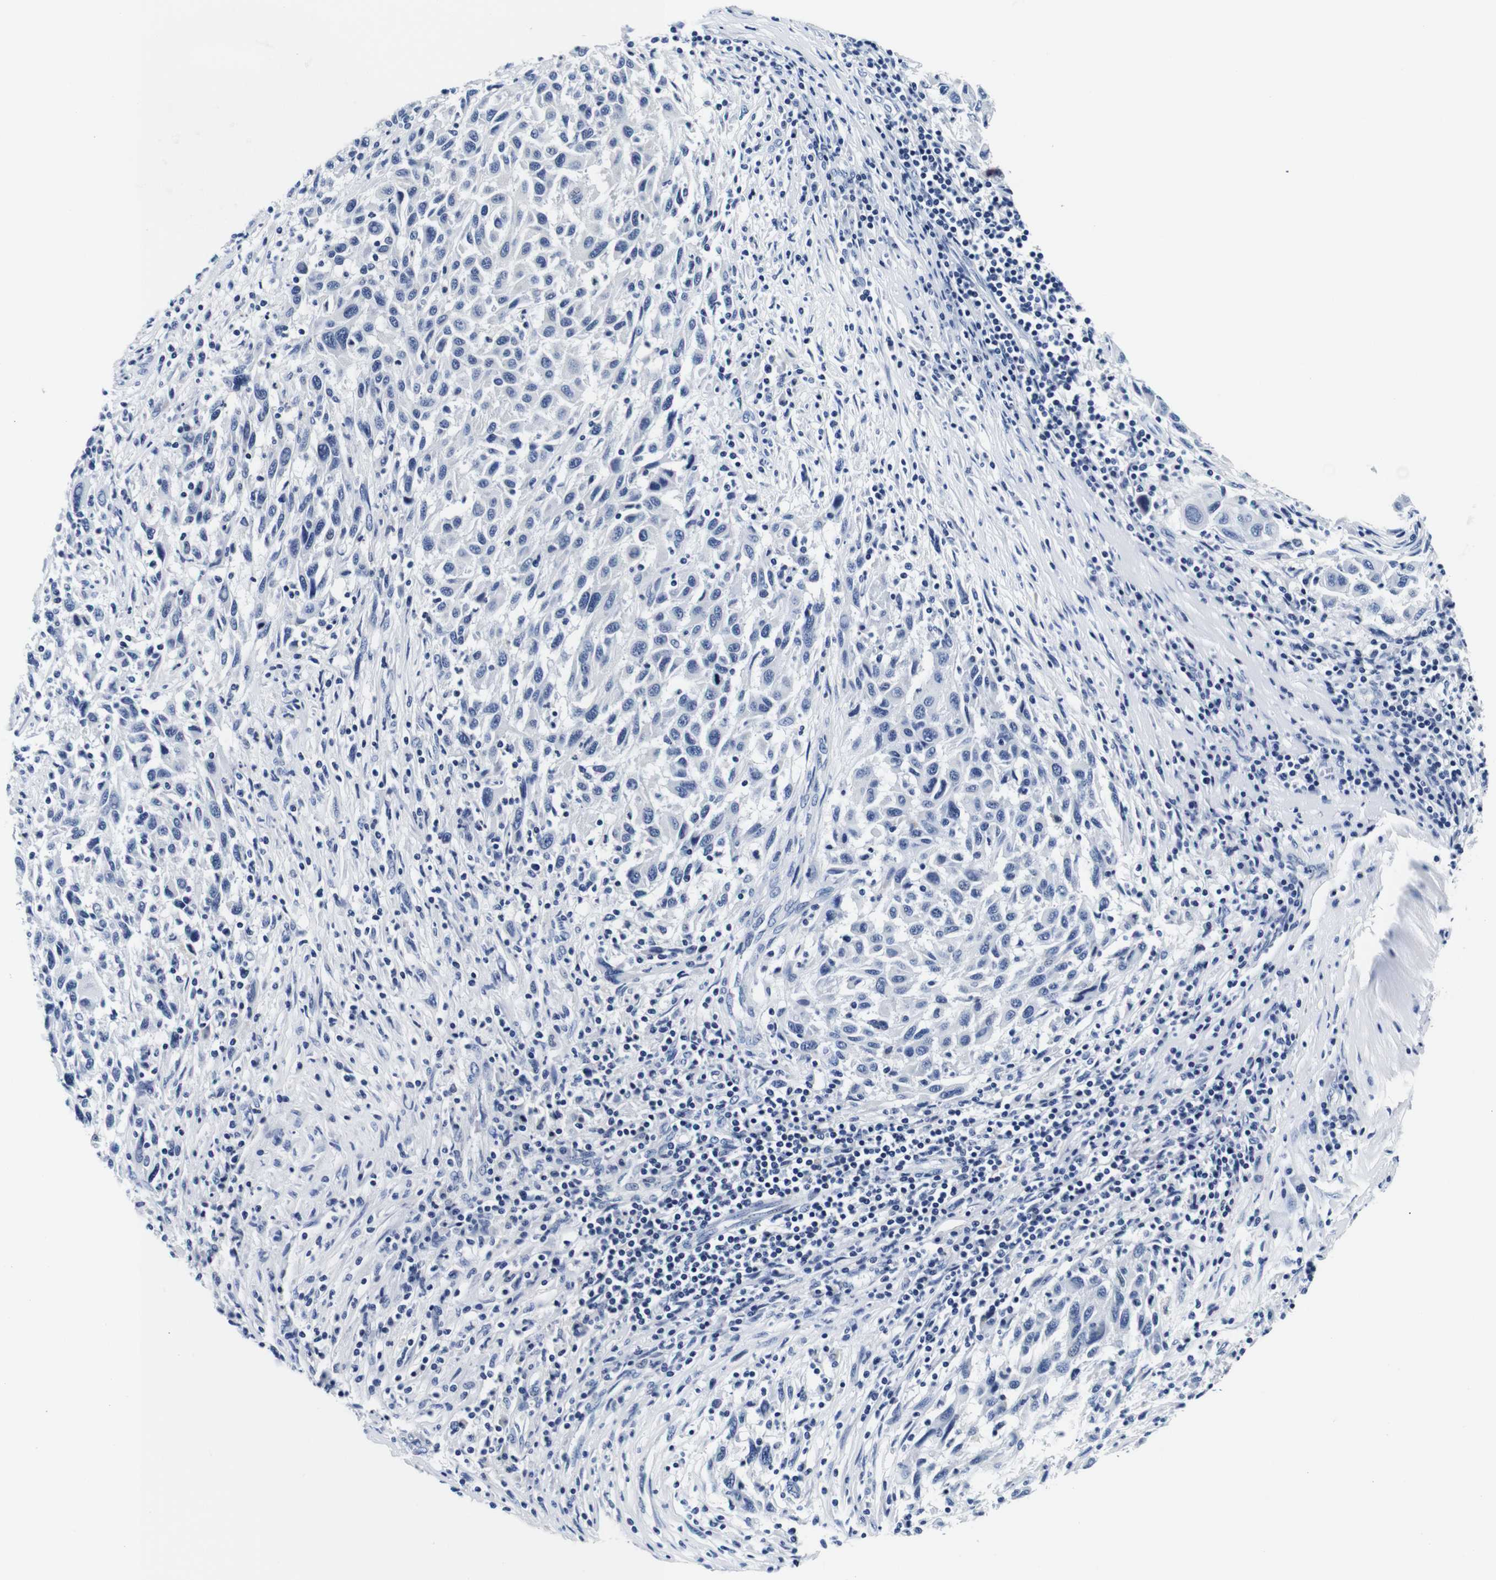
{"staining": {"intensity": "negative", "quantity": "none", "location": "none"}, "tissue": "melanoma", "cell_type": "Tumor cells", "image_type": "cancer", "snomed": [{"axis": "morphology", "description": "Malignant melanoma, Metastatic site"}, {"axis": "topography", "description": "Lymph node"}], "caption": "Human melanoma stained for a protein using immunohistochemistry (IHC) displays no expression in tumor cells.", "gene": "GP1BA", "patient": {"sex": "male", "age": 61}}